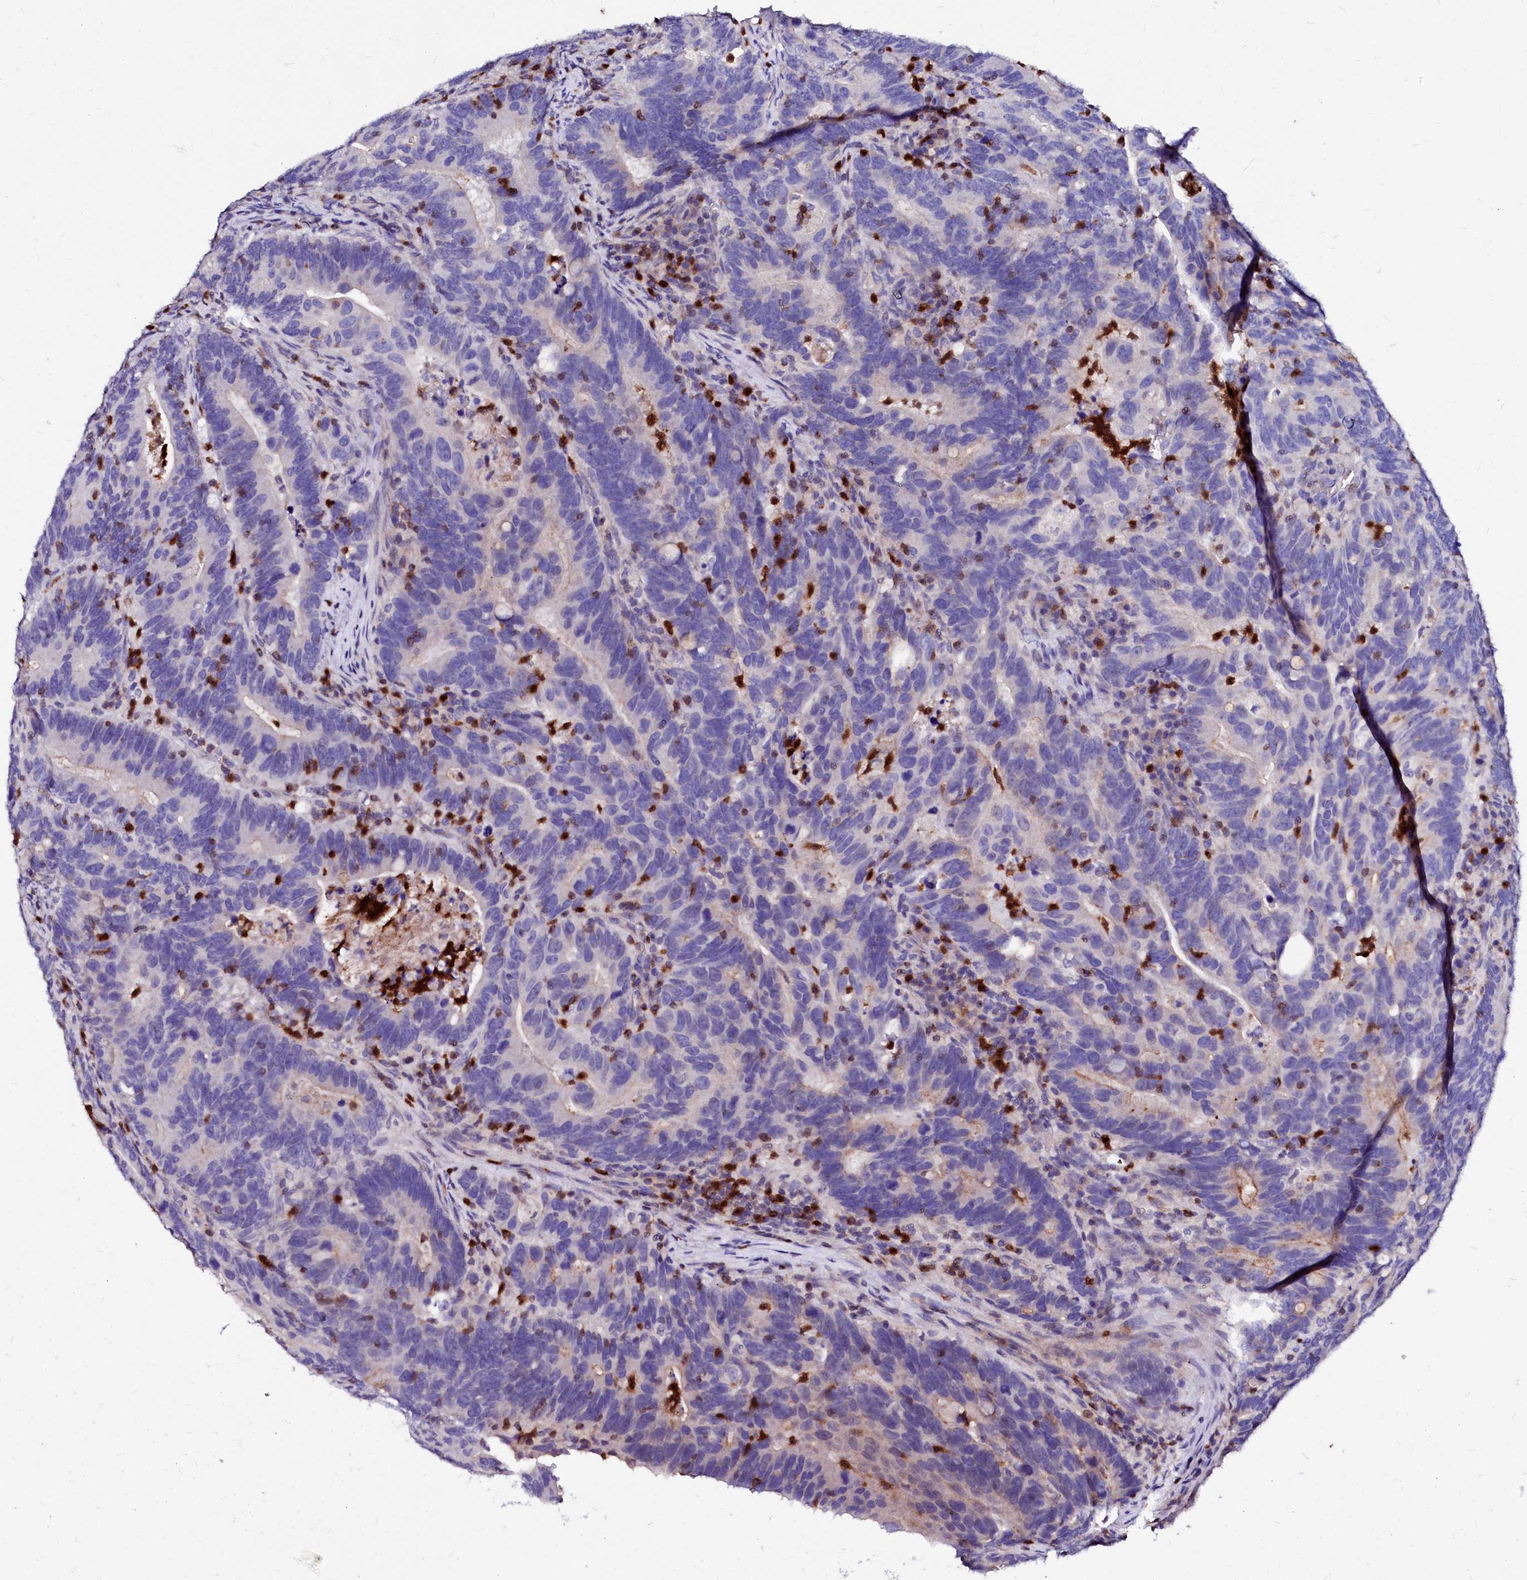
{"staining": {"intensity": "negative", "quantity": "none", "location": "none"}, "tissue": "colorectal cancer", "cell_type": "Tumor cells", "image_type": "cancer", "snomed": [{"axis": "morphology", "description": "Adenocarcinoma, NOS"}, {"axis": "topography", "description": "Colon"}], "caption": "Adenocarcinoma (colorectal) stained for a protein using IHC displays no expression tumor cells.", "gene": "RAB27A", "patient": {"sex": "female", "age": 66}}